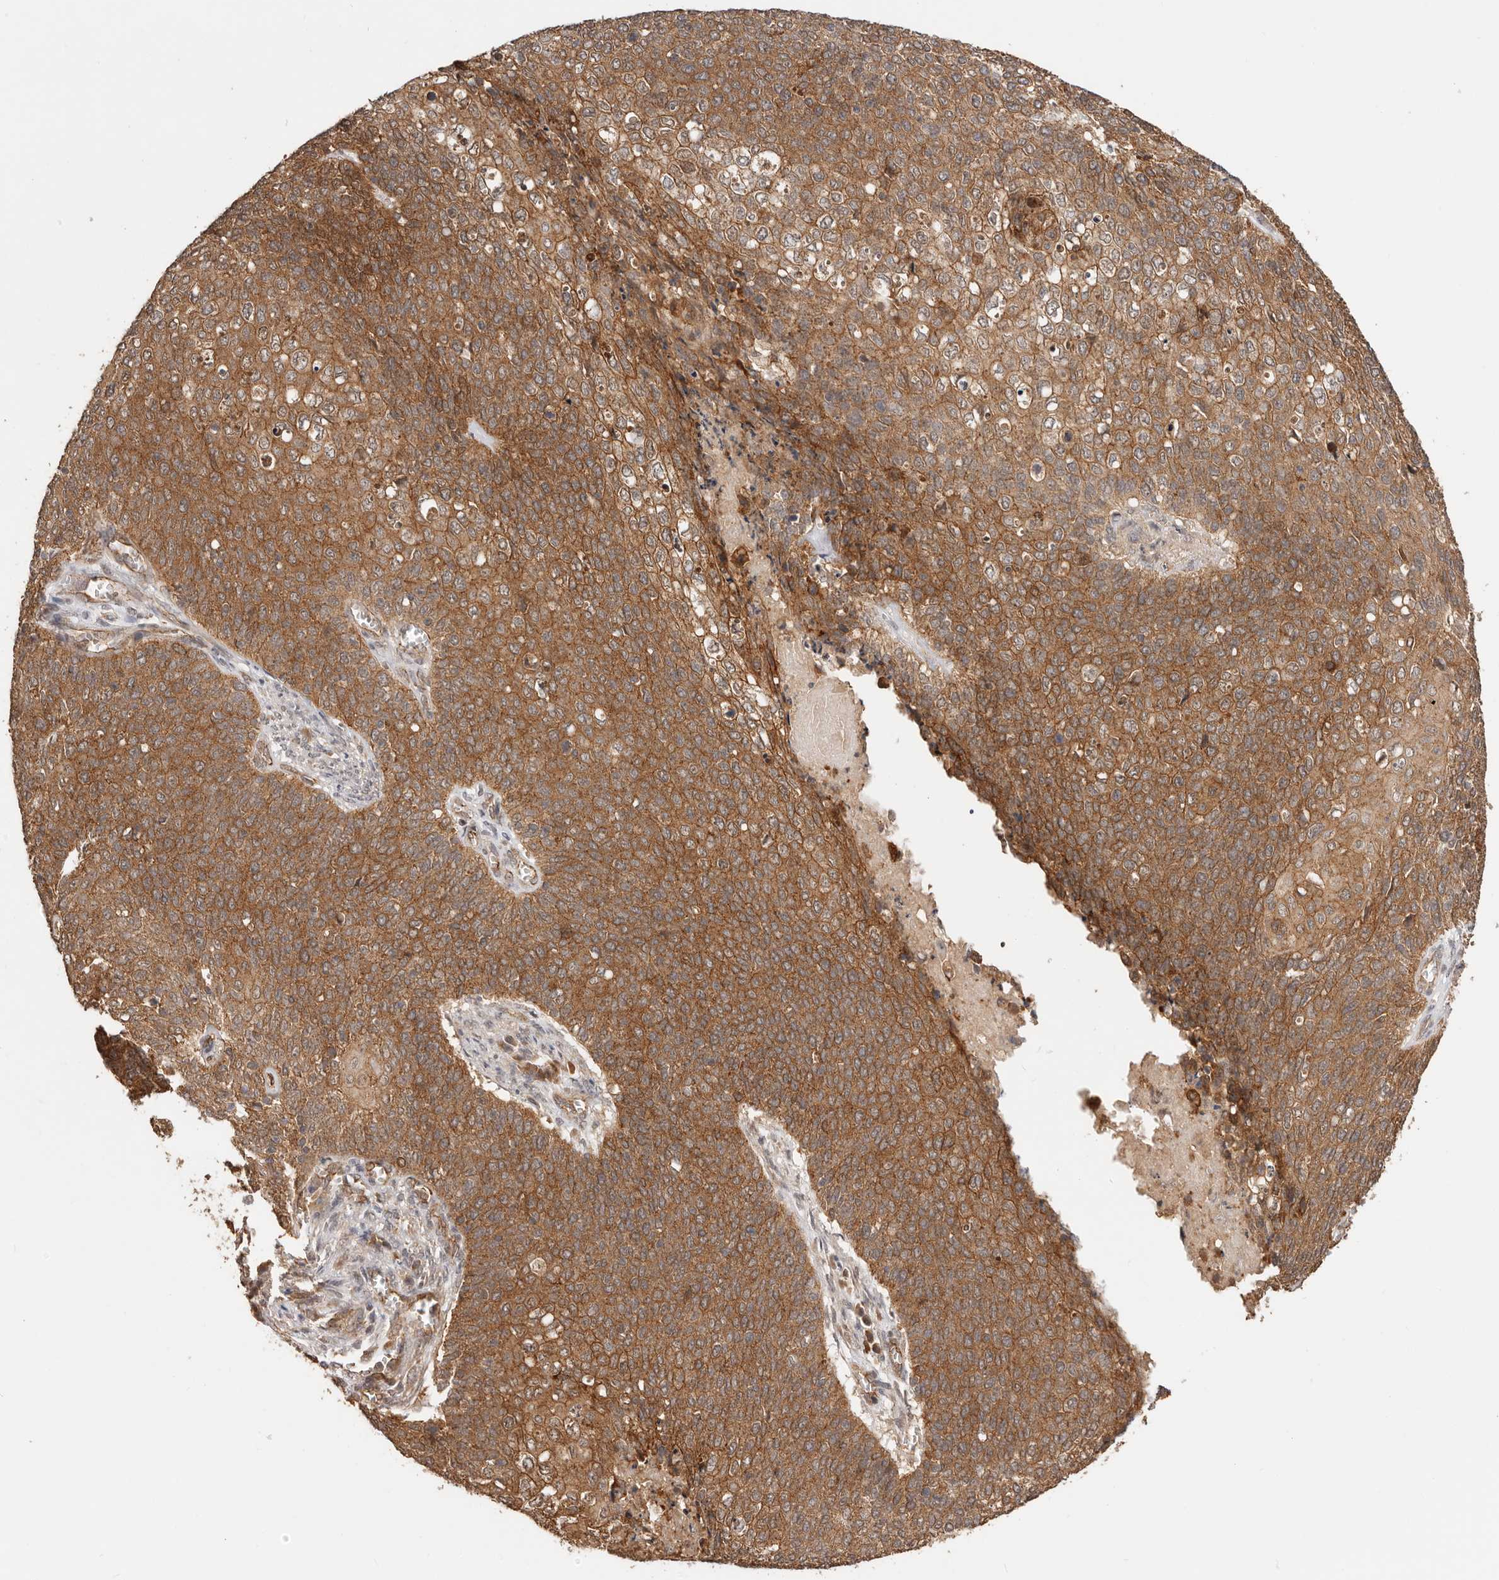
{"staining": {"intensity": "moderate", "quantity": ">75%", "location": "cytoplasmic/membranous"}, "tissue": "cervical cancer", "cell_type": "Tumor cells", "image_type": "cancer", "snomed": [{"axis": "morphology", "description": "Squamous cell carcinoma, NOS"}, {"axis": "topography", "description": "Cervix"}], "caption": "There is medium levels of moderate cytoplasmic/membranous expression in tumor cells of squamous cell carcinoma (cervical), as demonstrated by immunohistochemical staining (brown color).", "gene": "AFDN", "patient": {"sex": "female", "age": 39}}